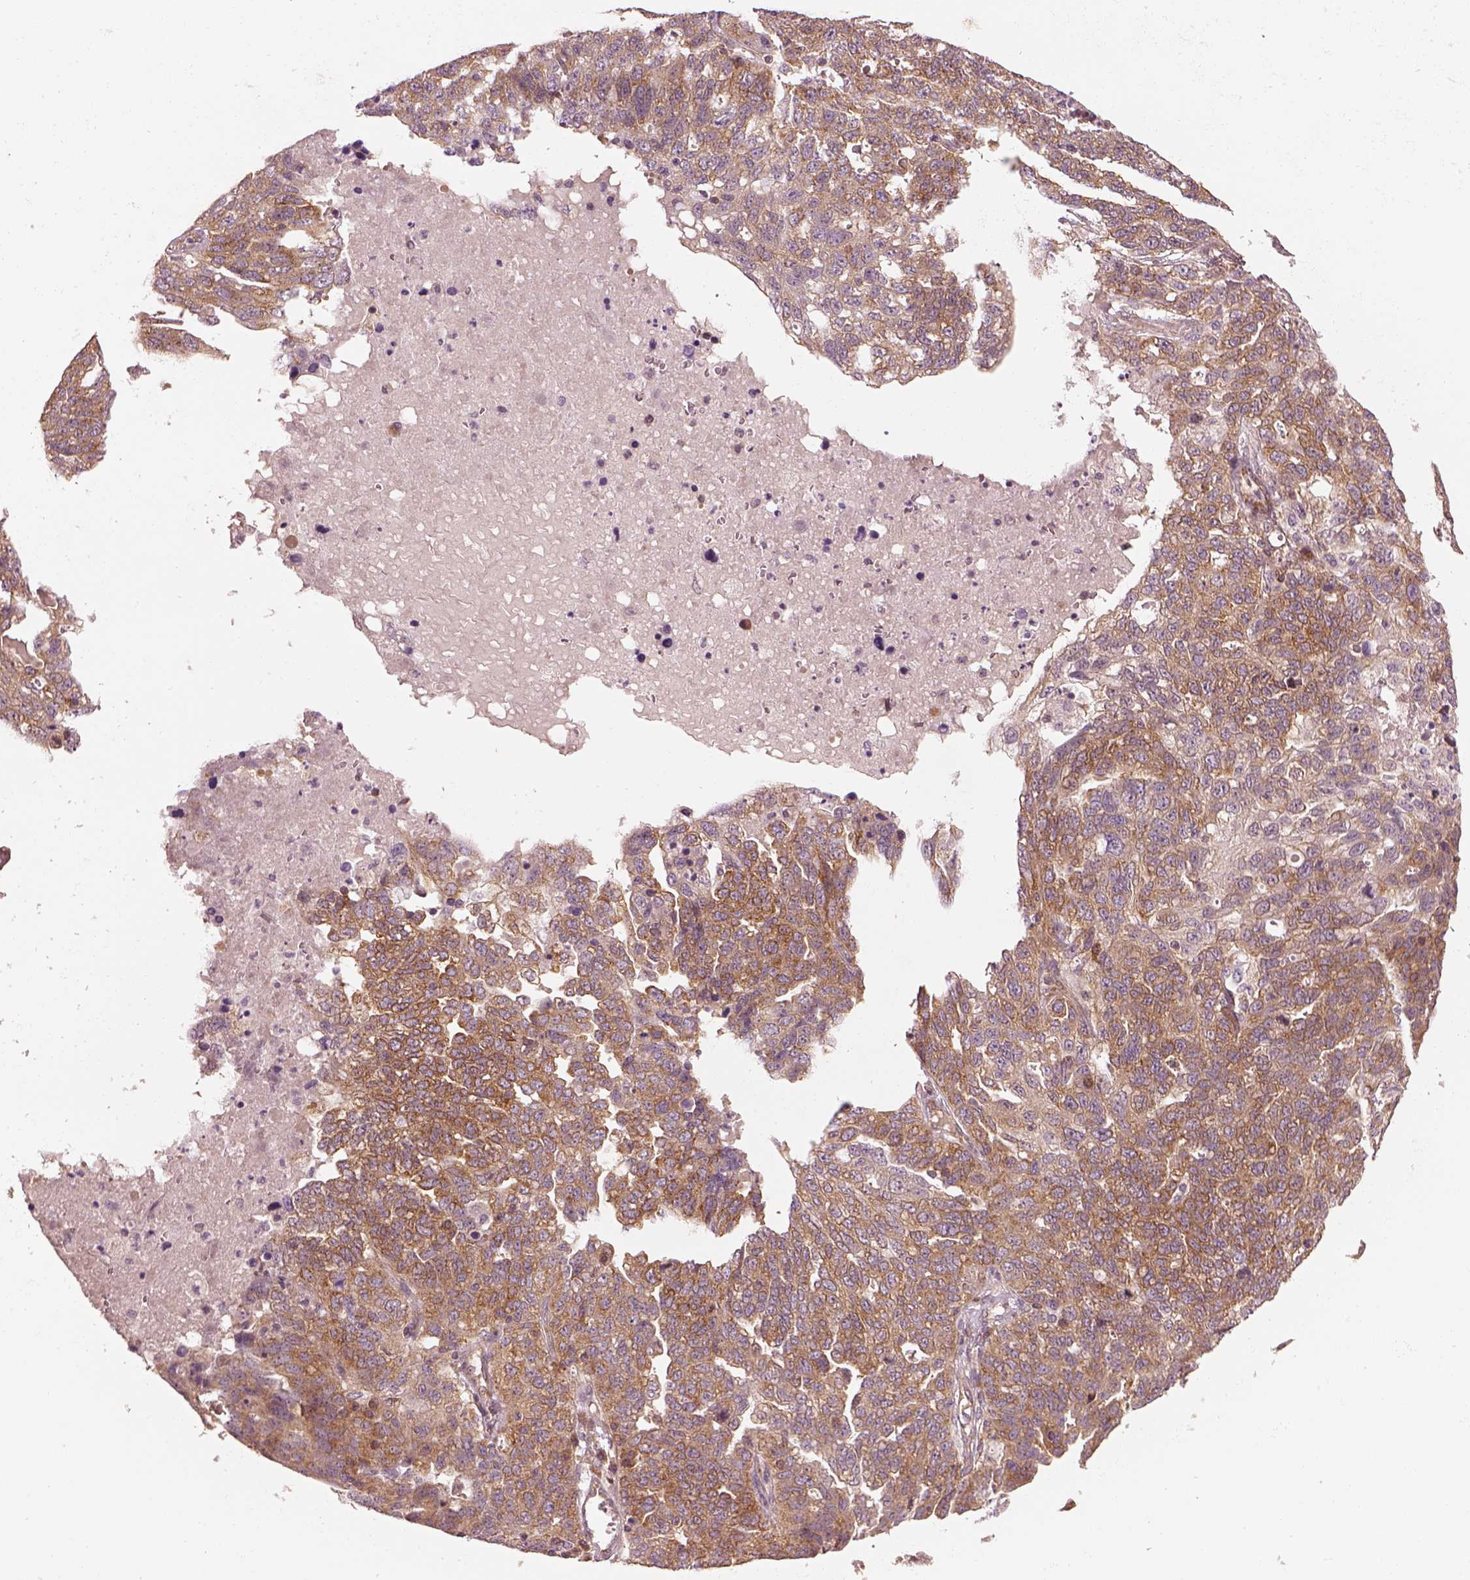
{"staining": {"intensity": "moderate", "quantity": ">75%", "location": "cytoplasmic/membranous"}, "tissue": "ovarian cancer", "cell_type": "Tumor cells", "image_type": "cancer", "snomed": [{"axis": "morphology", "description": "Cystadenocarcinoma, serous, NOS"}, {"axis": "topography", "description": "Ovary"}], "caption": "High-magnification brightfield microscopy of serous cystadenocarcinoma (ovarian) stained with DAB (3,3'-diaminobenzidine) (brown) and counterstained with hematoxylin (blue). tumor cells exhibit moderate cytoplasmic/membranous positivity is identified in approximately>75% of cells.", "gene": "LSM14A", "patient": {"sex": "female", "age": 71}}